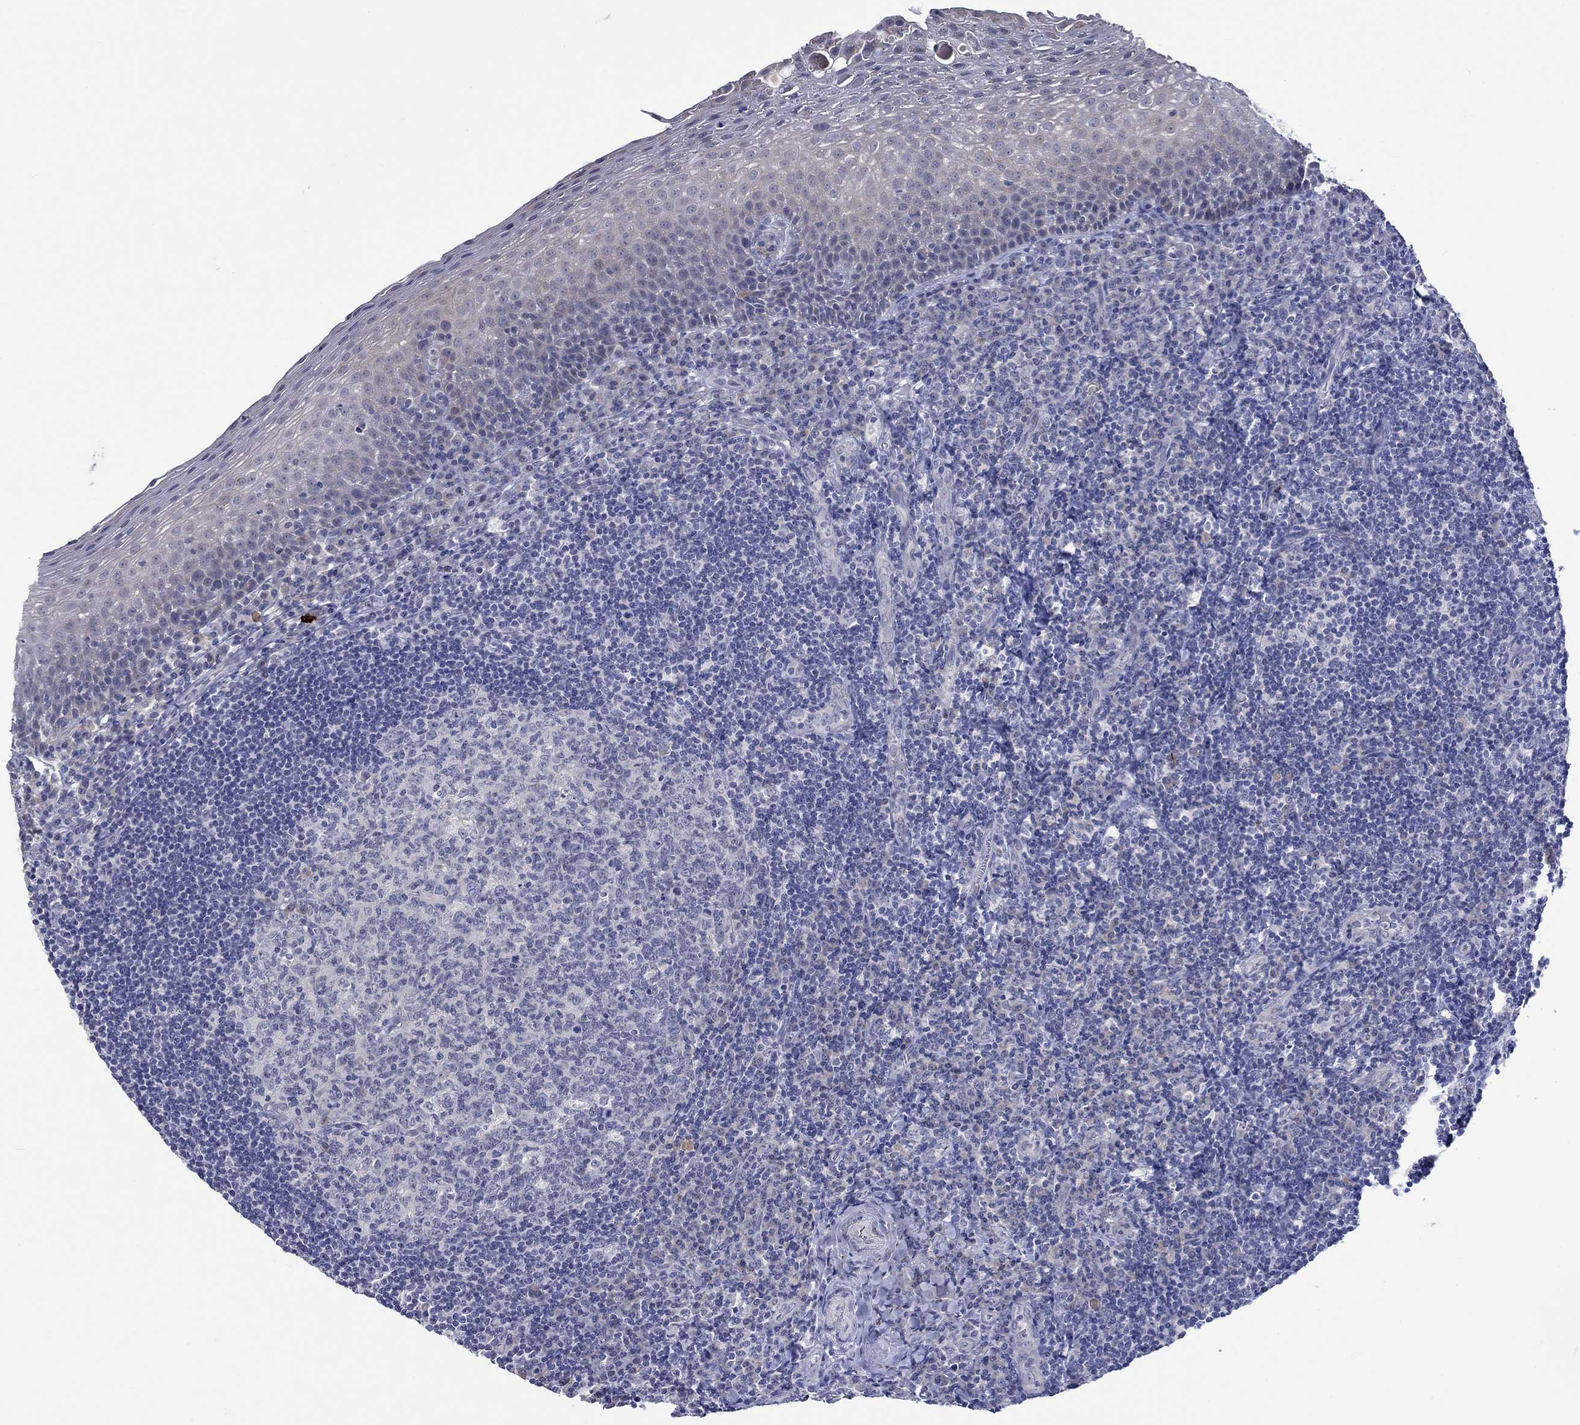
{"staining": {"intensity": "negative", "quantity": "none", "location": "none"}, "tissue": "tonsil", "cell_type": "Germinal center cells", "image_type": "normal", "snomed": [{"axis": "morphology", "description": "Normal tissue, NOS"}, {"axis": "morphology", "description": "Inflammation, NOS"}, {"axis": "topography", "description": "Tonsil"}], "caption": "Germinal center cells are negative for protein expression in benign human tonsil. (Brightfield microscopy of DAB (3,3'-diaminobenzidine) immunohistochemistry at high magnification).", "gene": "CRYAB", "patient": {"sex": "female", "age": 31}}